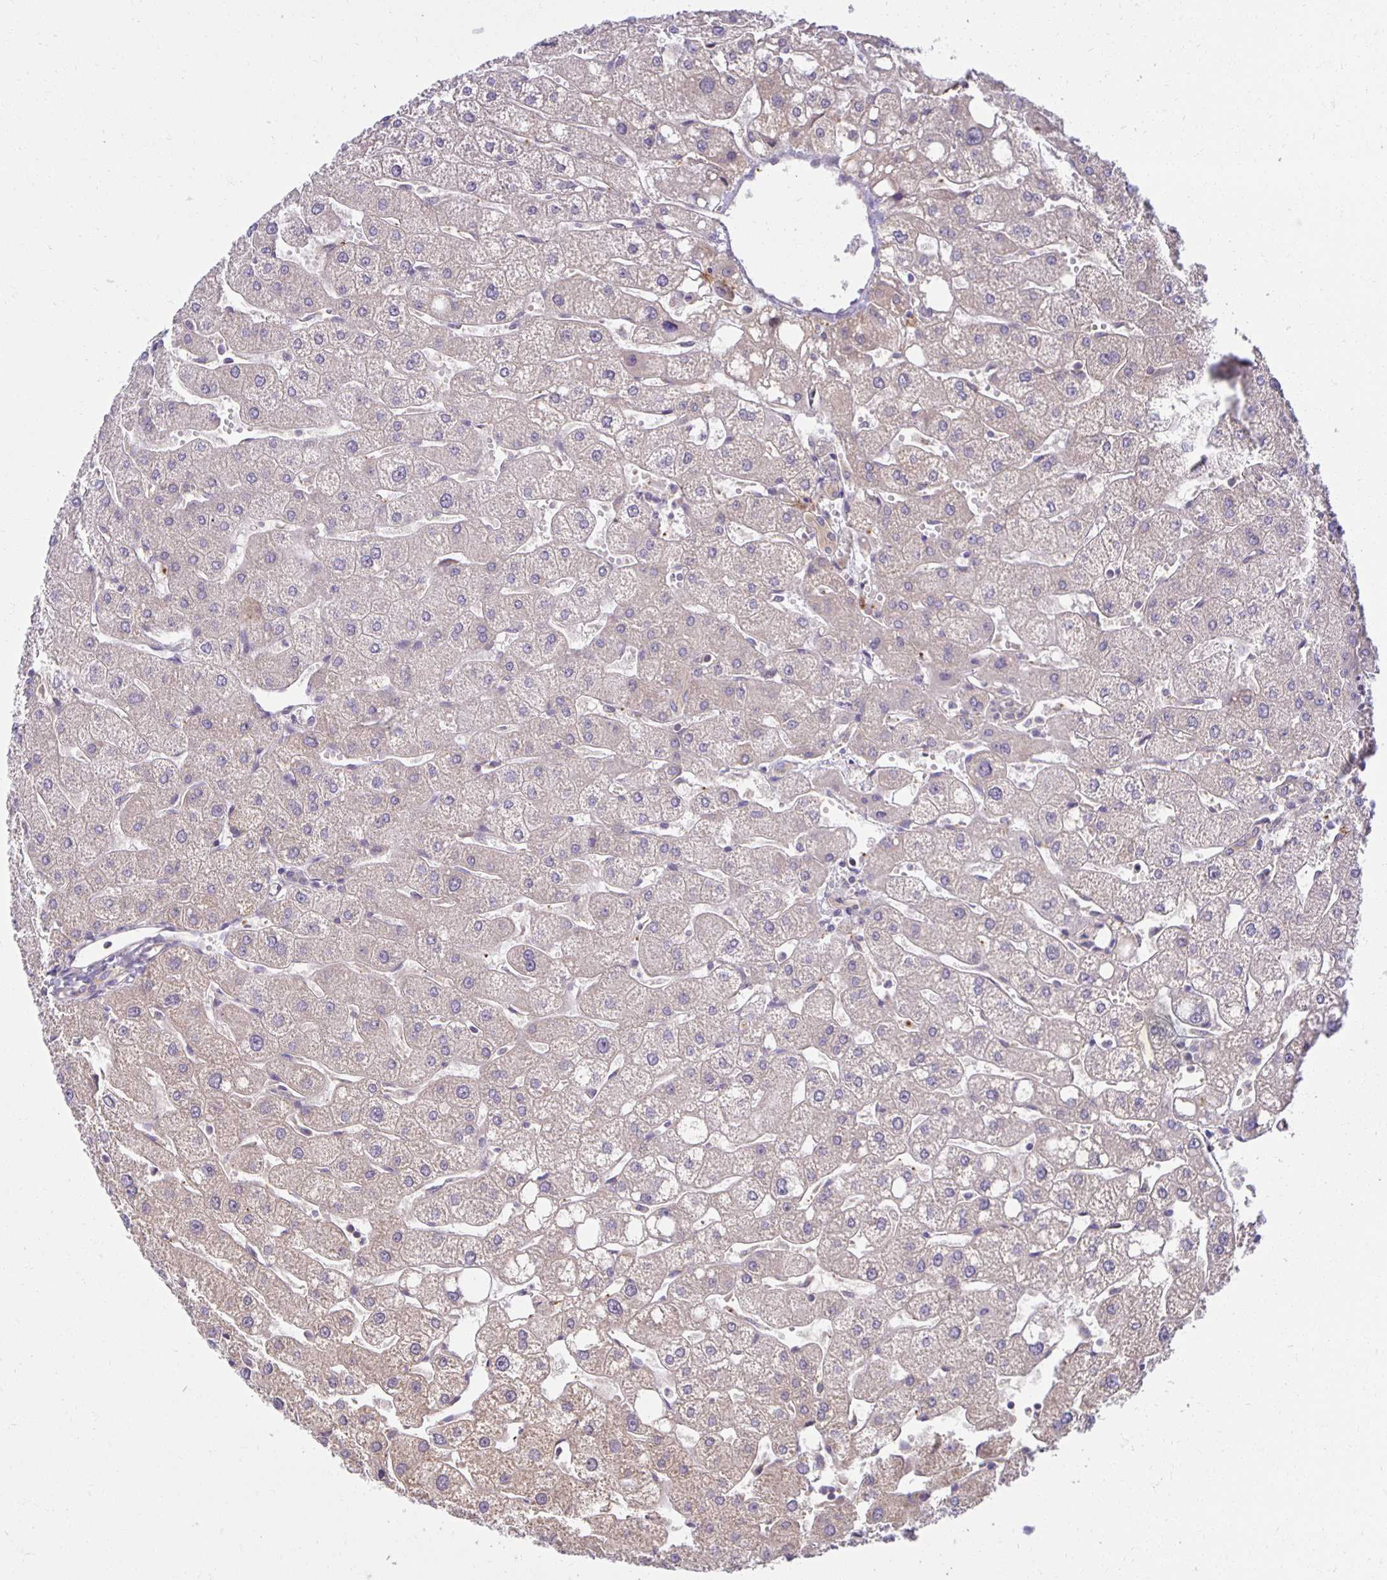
{"staining": {"intensity": "negative", "quantity": "none", "location": "none"}, "tissue": "liver", "cell_type": "Cholangiocytes", "image_type": "normal", "snomed": [{"axis": "morphology", "description": "Normal tissue, NOS"}, {"axis": "topography", "description": "Liver"}], "caption": "The IHC image has no significant positivity in cholangiocytes of liver. (DAB (3,3'-diaminobenzidine) immunohistochemistry with hematoxylin counter stain).", "gene": "MIEN1", "patient": {"sex": "male", "age": 67}}